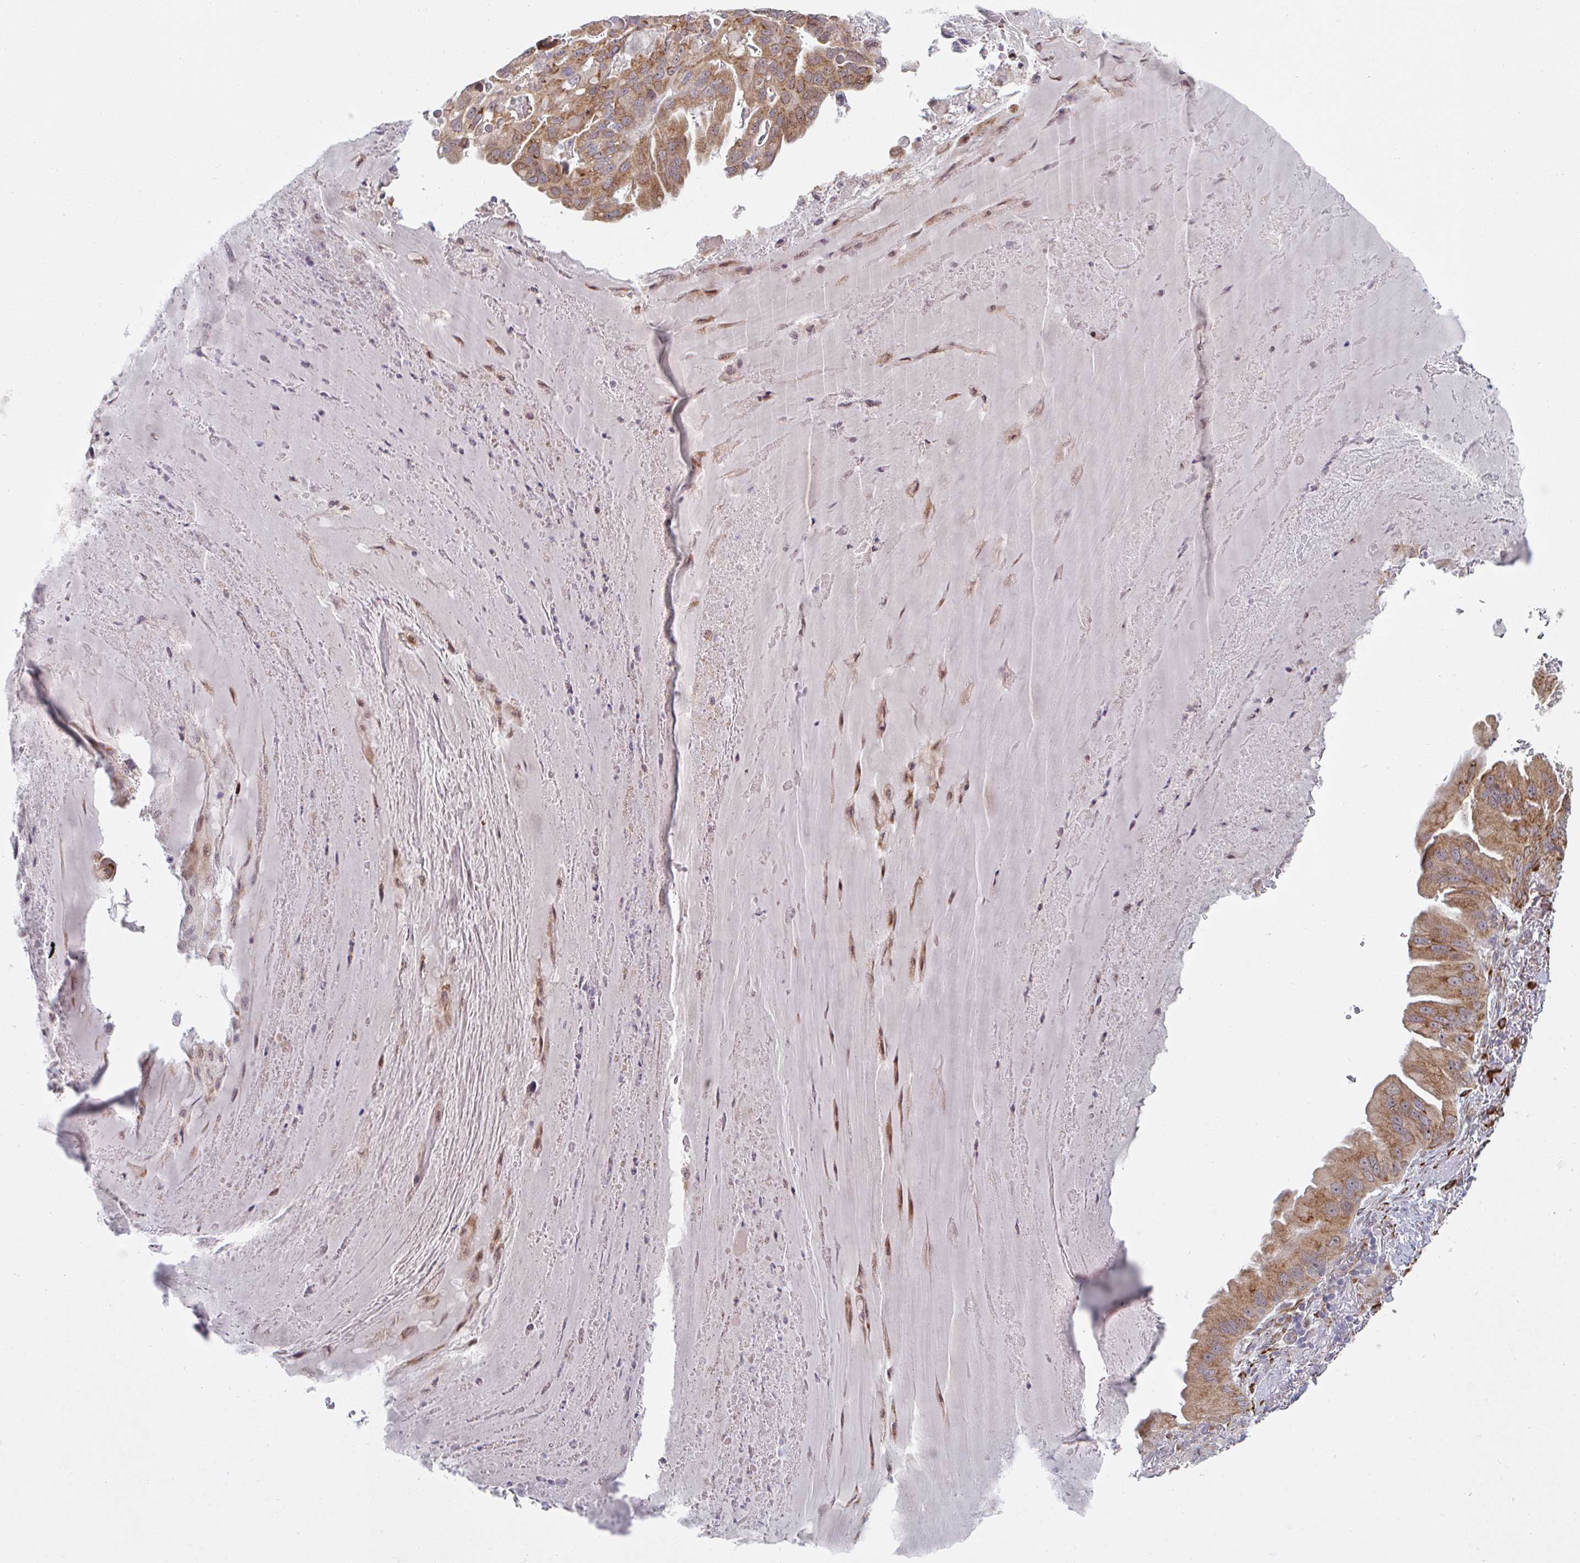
{"staining": {"intensity": "moderate", "quantity": ">75%", "location": "cytoplasmic/membranous"}, "tissue": "lung cancer", "cell_type": "Tumor cells", "image_type": "cancer", "snomed": [{"axis": "morphology", "description": "Adenocarcinoma, NOS"}, {"axis": "topography", "description": "Lung"}], "caption": "Adenocarcinoma (lung) was stained to show a protein in brown. There is medium levels of moderate cytoplasmic/membranous expression in about >75% of tumor cells.", "gene": "TRAPPC10", "patient": {"sex": "female", "age": 69}}